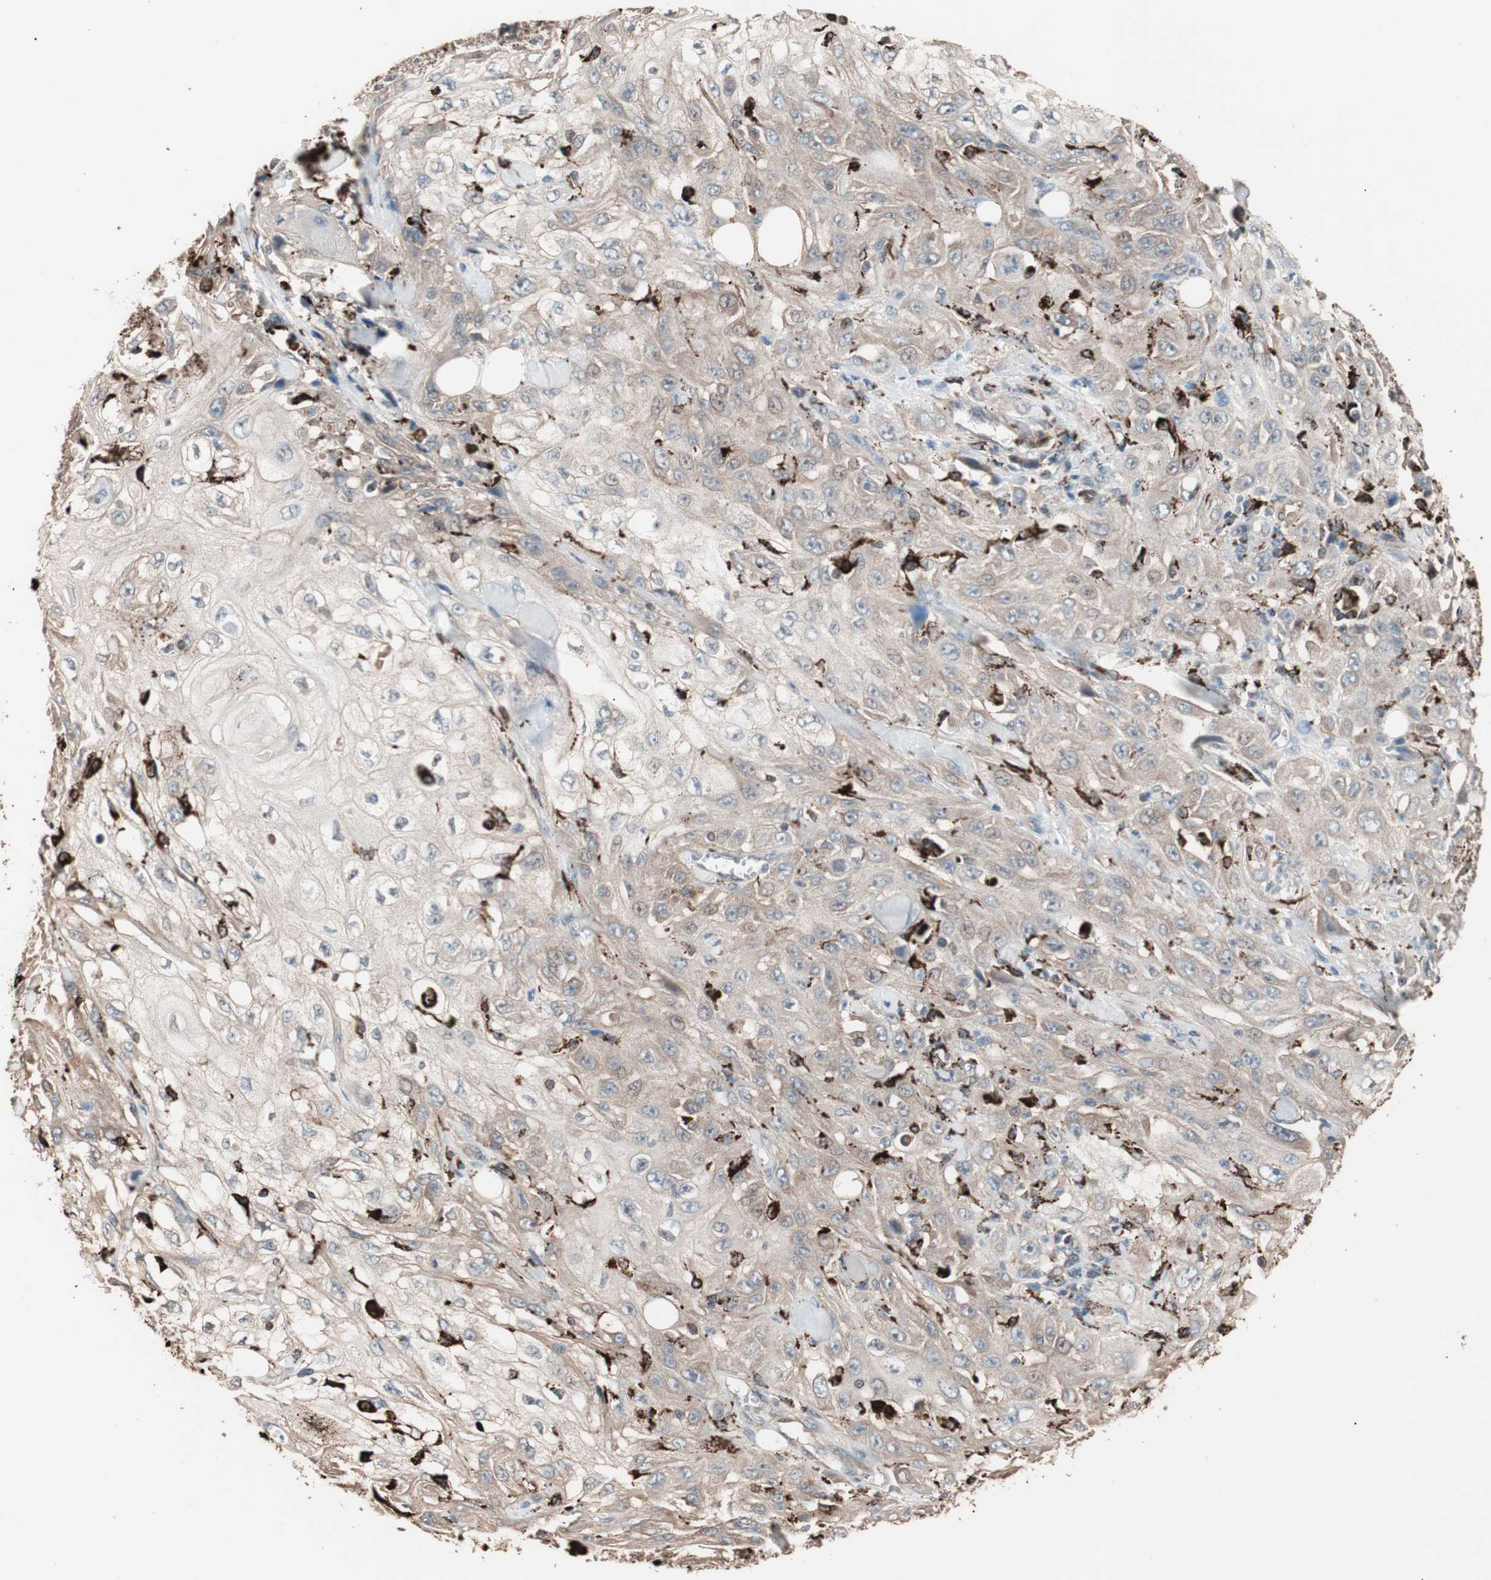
{"staining": {"intensity": "moderate", "quantity": "25%-75%", "location": "cytoplasmic/membranous"}, "tissue": "skin cancer", "cell_type": "Tumor cells", "image_type": "cancer", "snomed": [{"axis": "morphology", "description": "Squamous cell carcinoma, NOS"}, {"axis": "morphology", "description": "Squamous cell carcinoma, metastatic, NOS"}, {"axis": "topography", "description": "Skin"}, {"axis": "topography", "description": "Lymph node"}], "caption": "There is medium levels of moderate cytoplasmic/membranous positivity in tumor cells of skin cancer (metastatic squamous cell carcinoma), as demonstrated by immunohistochemical staining (brown color).", "gene": "CCT3", "patient": {"sex": "male", "age": 75}}